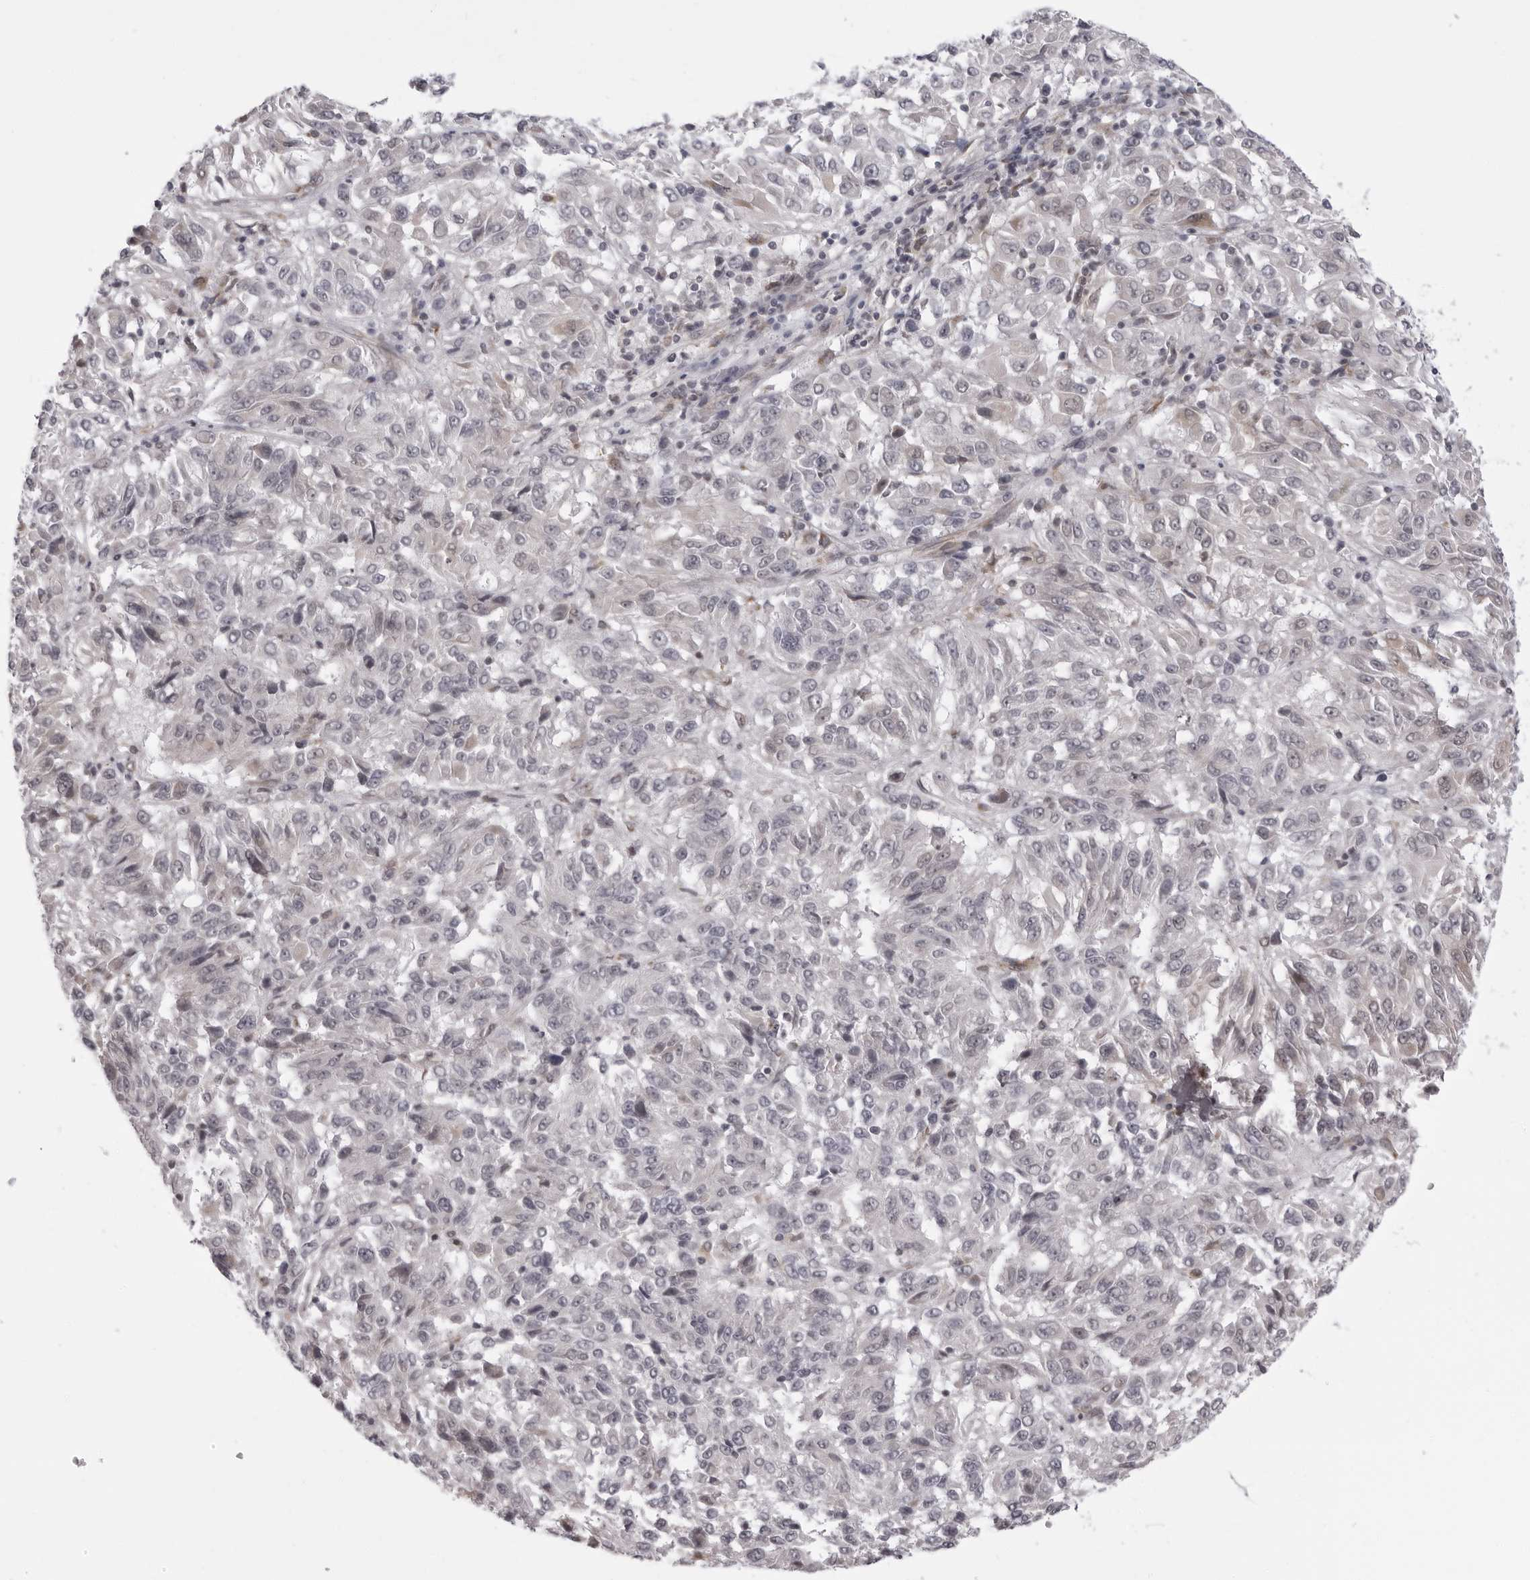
{"staining": {"intensity": "negative", "quantity": "none", "location": "none"}, "tissue": "melanoma", "cell_type": "Tumor cells", "image_type": "cancer", "snomed": [{"axis": "morphology", "description": "Malignant melanoma, Metastatic site"}, {"axis": "topography", "description": "Lung"}], "caption": "Tumor cells are negative for brown protein staining in melanoma. Nuclei are stained in blue.", "gene": "MAPK12", "patient": {"sex": "male", "age": 64}}